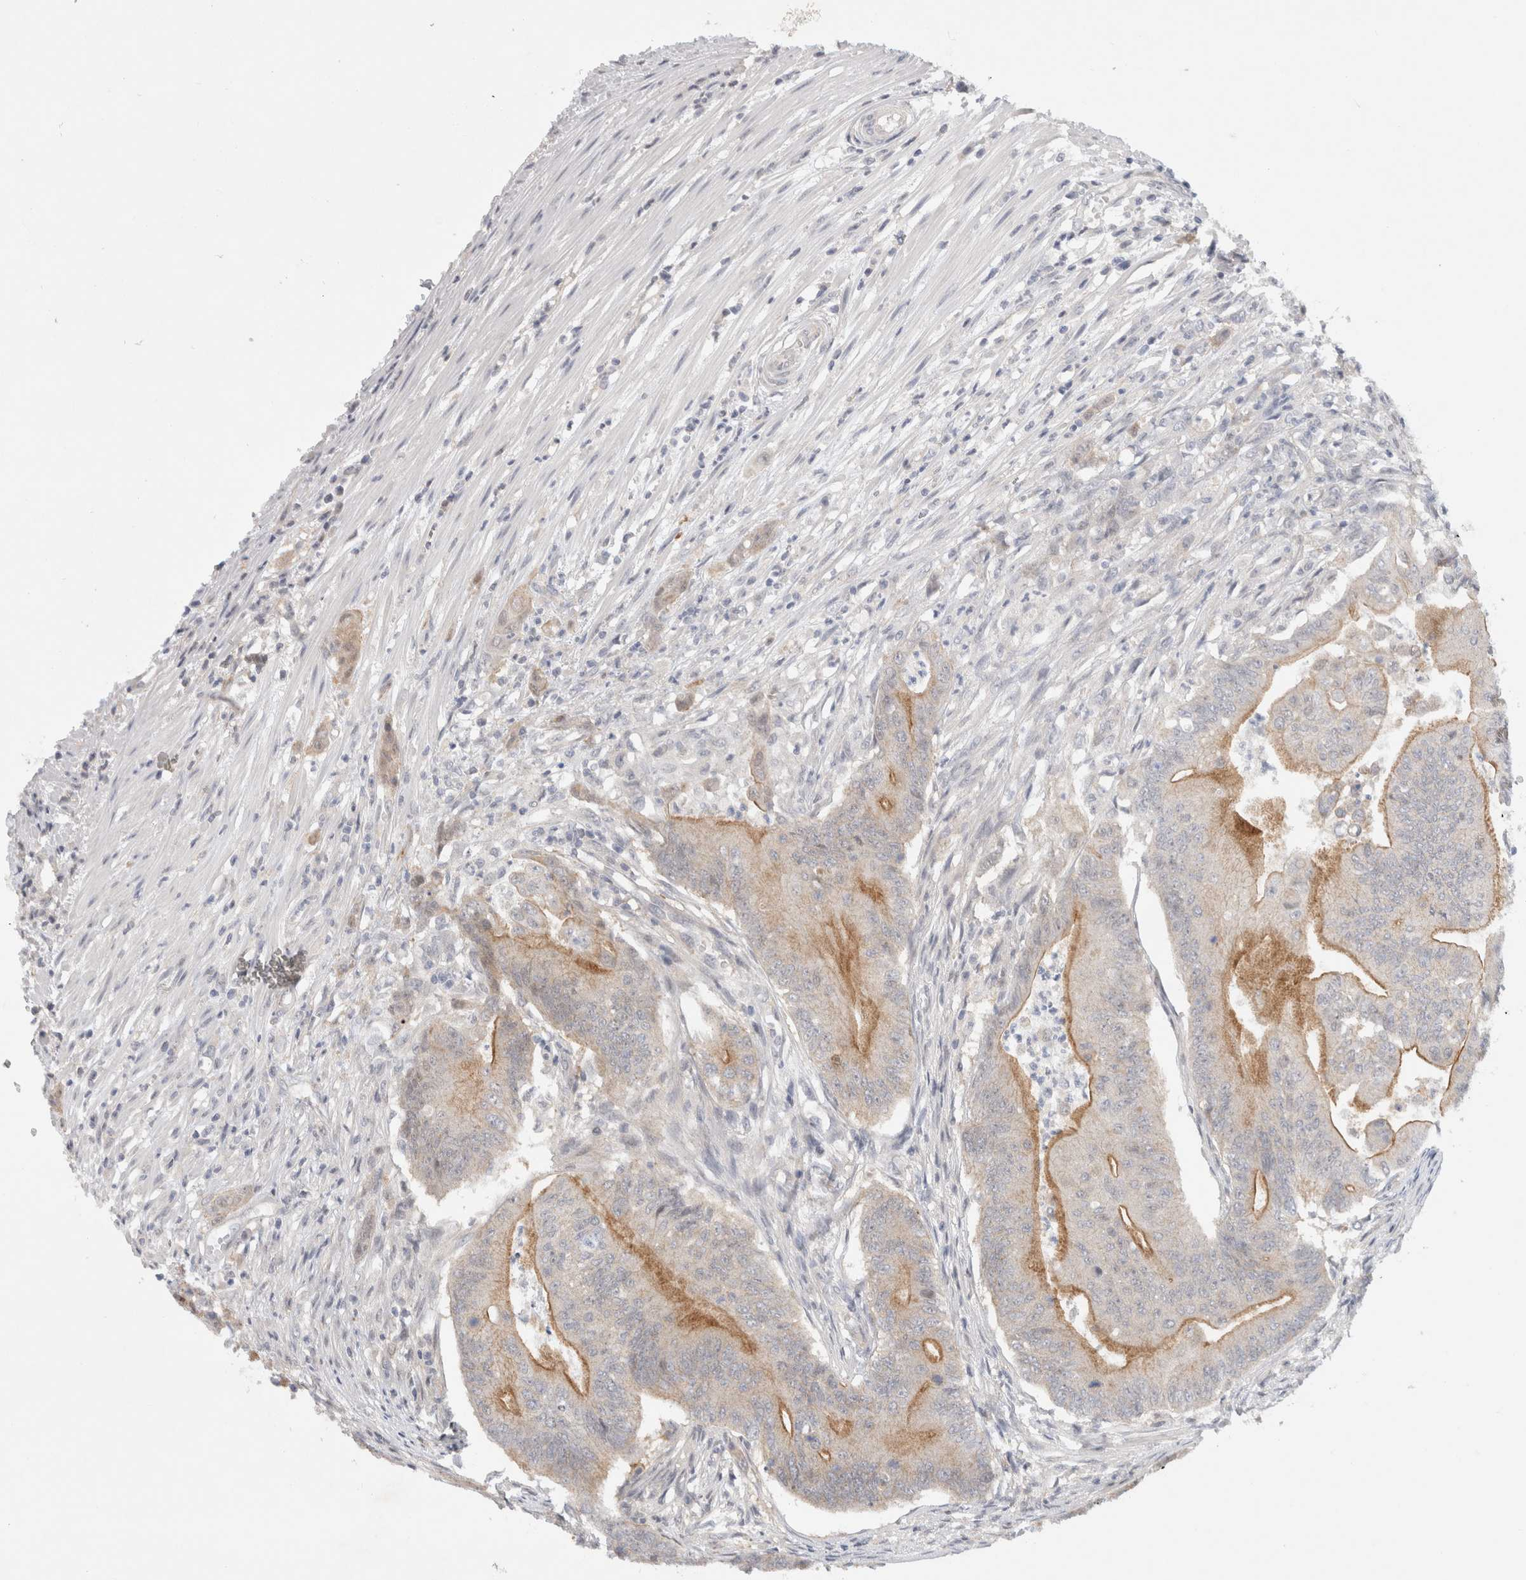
{"staining": {"intensity": "moderate", "quantity": "<25%", "location": "cytoplasmic/membranous"}, "tissue": "colorectal cancer", "cell_type": "Tumor cells", "image_type": "cancer", "snomed": [{"axis": "morphology", "description": "Adenoma, NOS"}, {"axis": "morphology", "description": "Adenocarcinoma, NOS"}, {"axis": "topography", "description": "Colon"}], "caption": "Immunohistochemical staining of human colorectal adenocarcinoma demonstrates moderate cytoplasmic/membranous protein positivity in approximately <25% of tumor cells. (DAB (3,3'-diaminobenzidine) IHC with brightfield microscopy, high magnification).", "gene": "CERS3", "patient": {"sex": "male", "age": 79}}